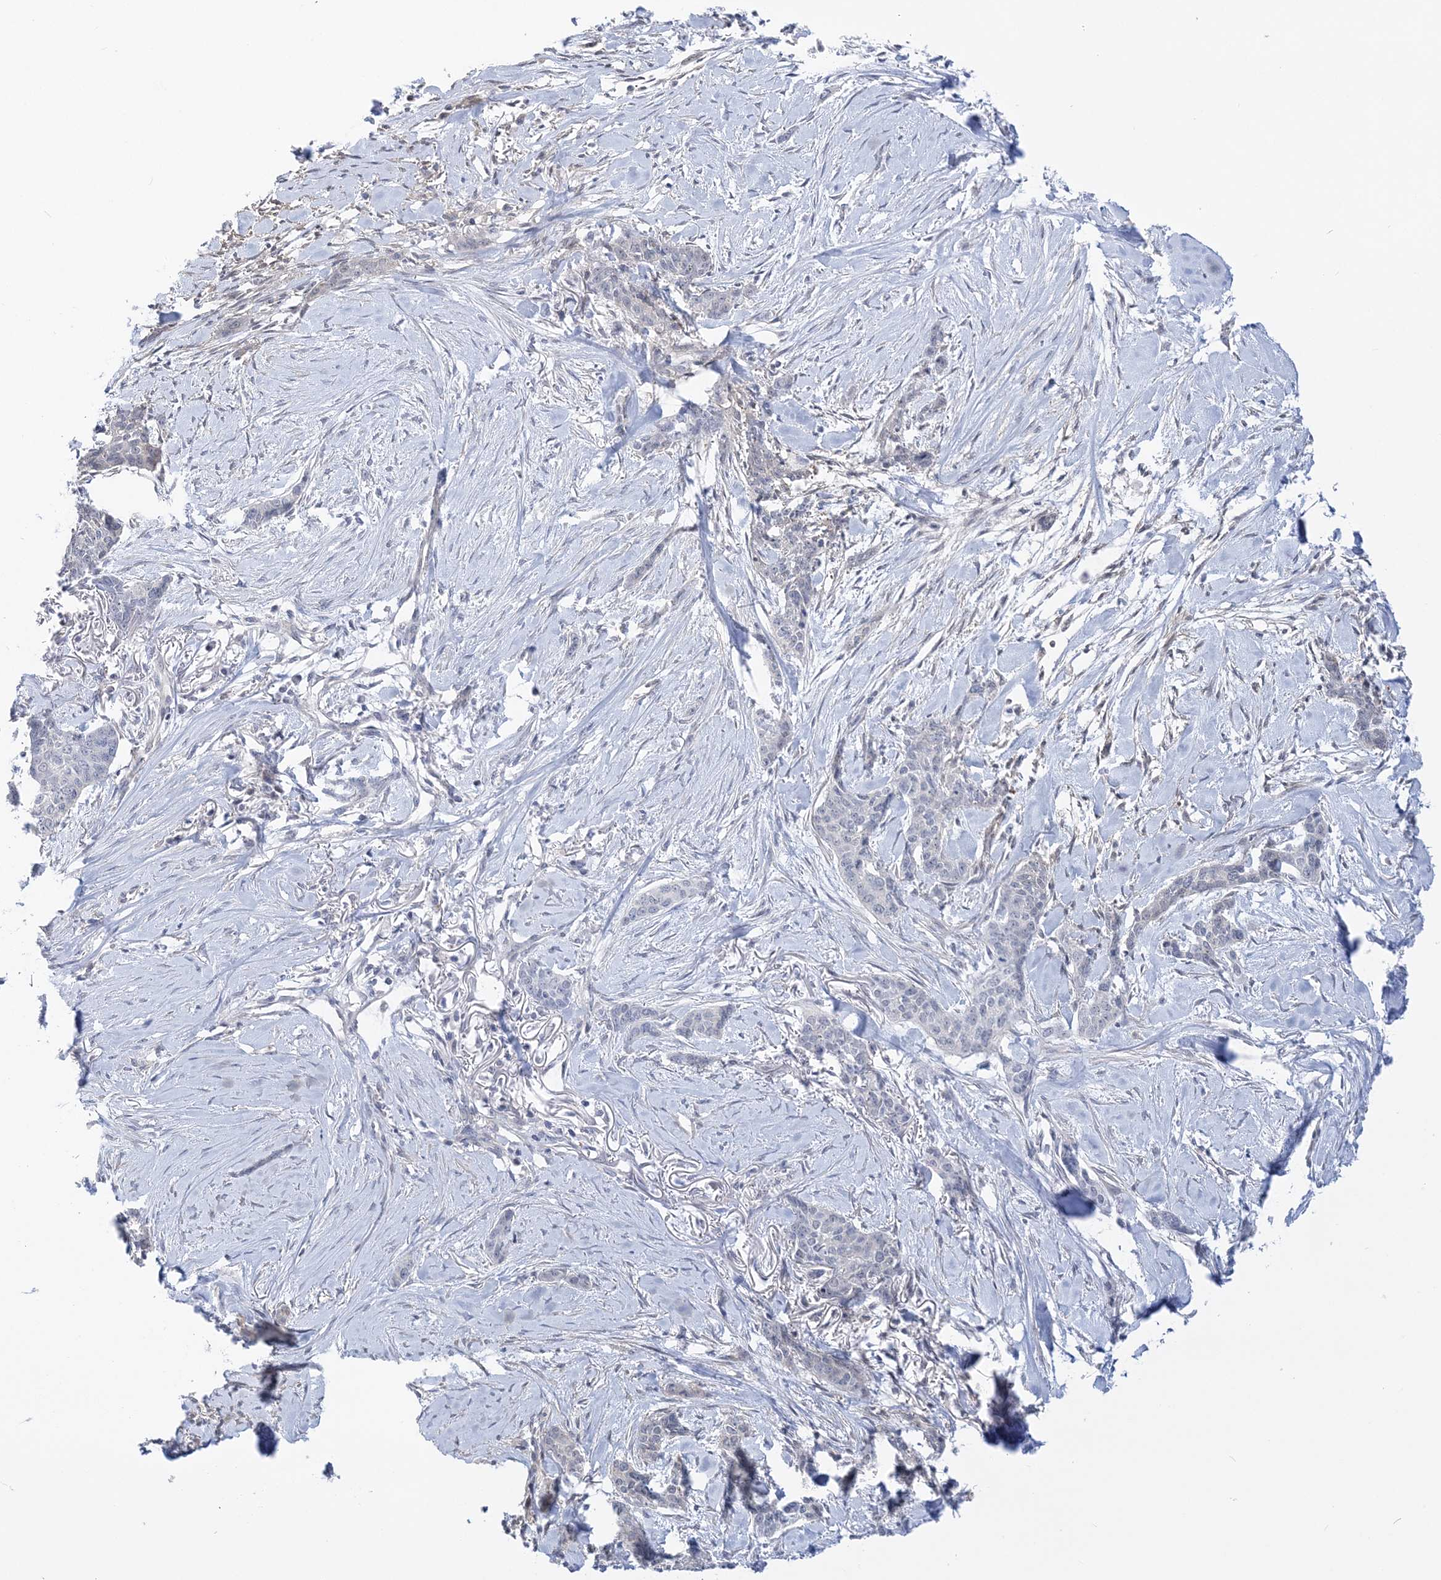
{"staining": {"intensity": "negative", "quantity": "none", "location": "none"}, "tissue": "skin cancer", "cell_type": "Tumor cells", "image_type": "cancer", "snomed": [{"axis": "morphology", "description": "Basal cell carcinoma"}, {"axis": "topography", "description": "Skin"}], "caption": "This is an immunohistochemistry photomicrograph of human skin cancer. There is no positivity in tumor cells.", "gene": "THADA", "patient": {"sex": "female", "age": 64}}